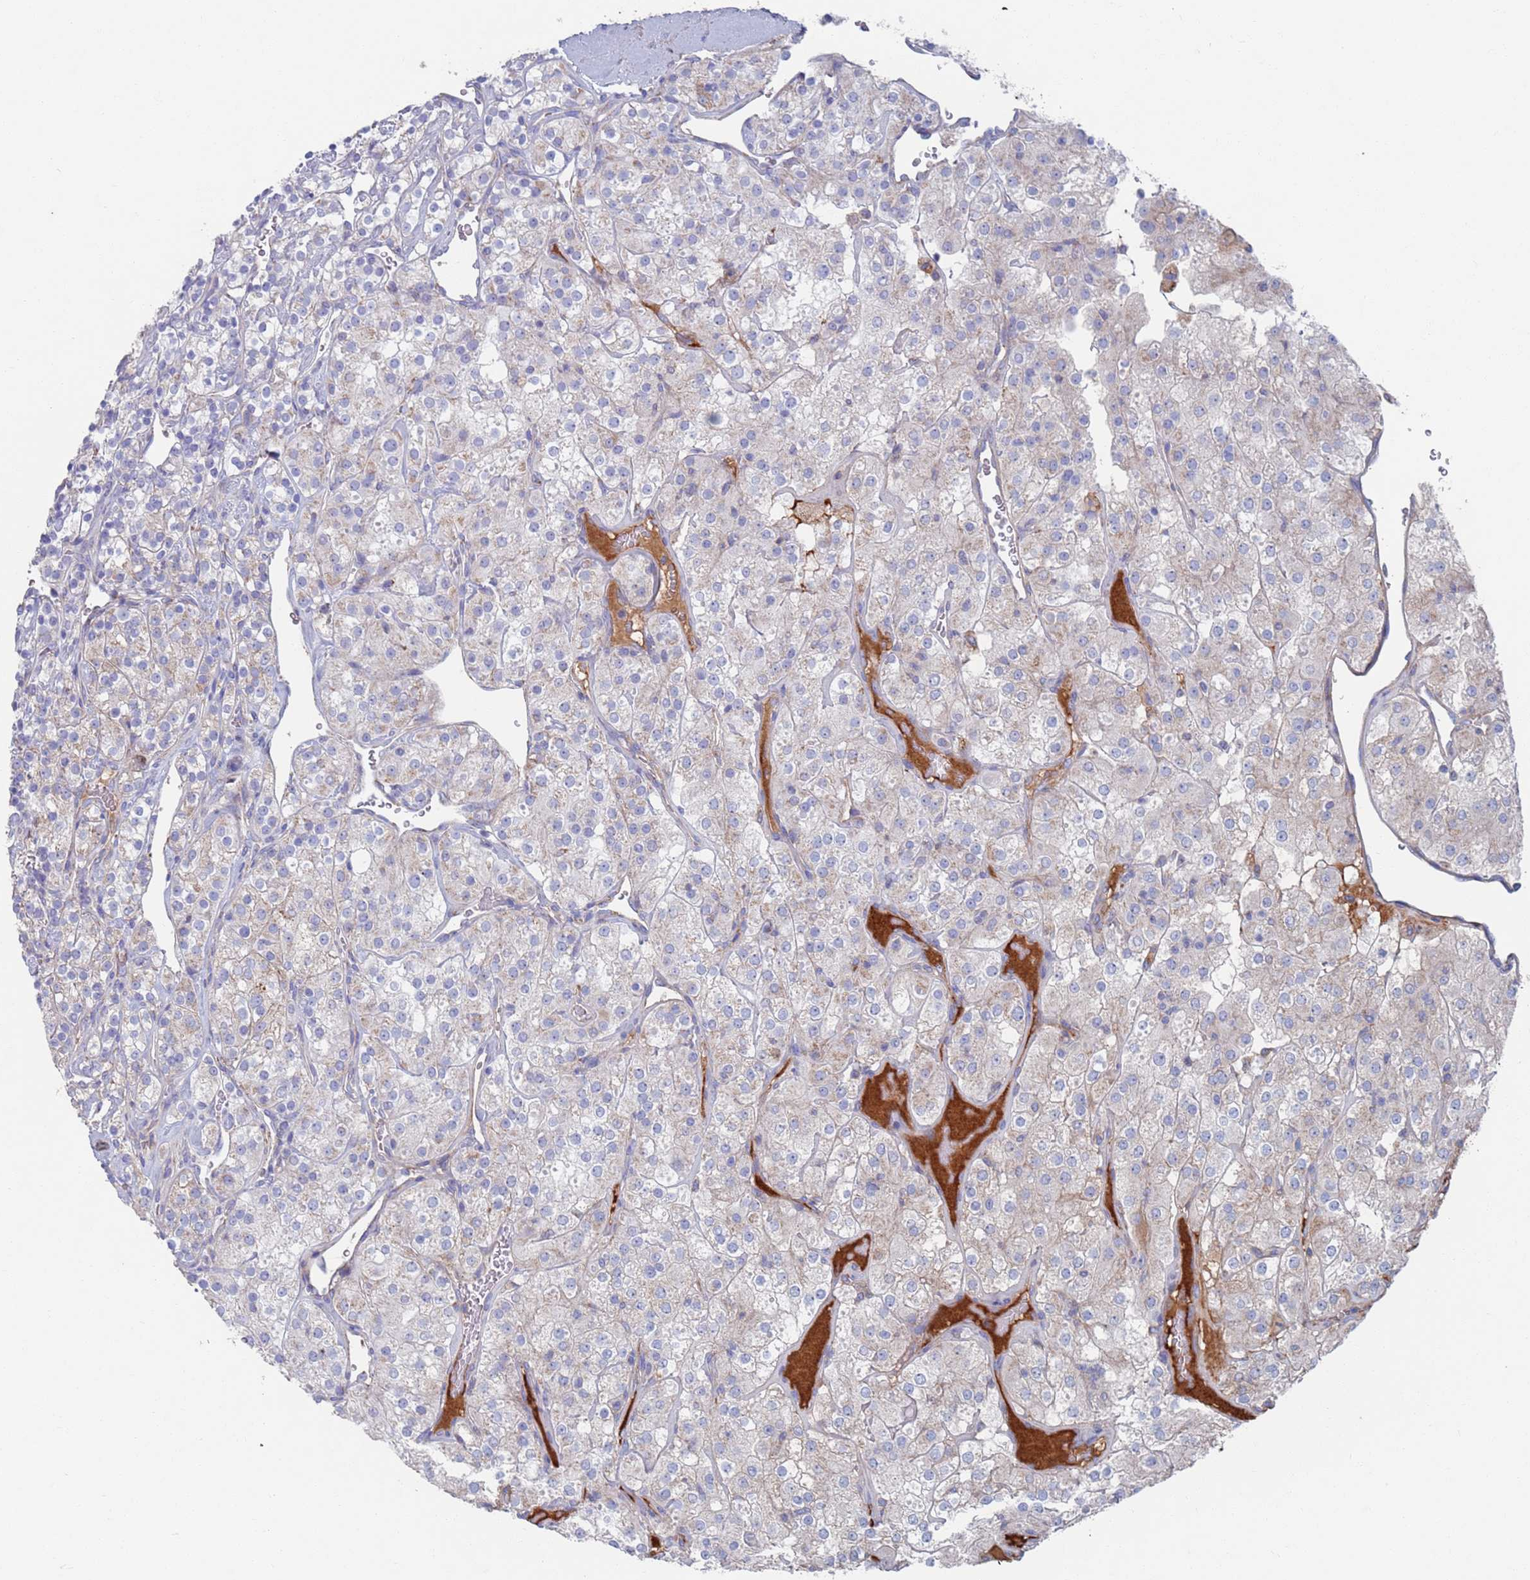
{"staining": {"intensity": "weak", "quantity": "<25%", "location": "cytoplasmic/membranous"}, "tissue": "renal cancer", "cell_type": "Tumor cells", "image_type": "cancer", "snomed": [{"axis": "morphology", "description": "Adenocarcinoma, NOS"}, {"axis": "topography", "description": "Kidney"}], "caption": "Protein analysis of adenocarcinoma (renal) shows no significant expression in tumor cells.", "gene": "MRPL22", "patient": {"sex": "male", "age": 77}}